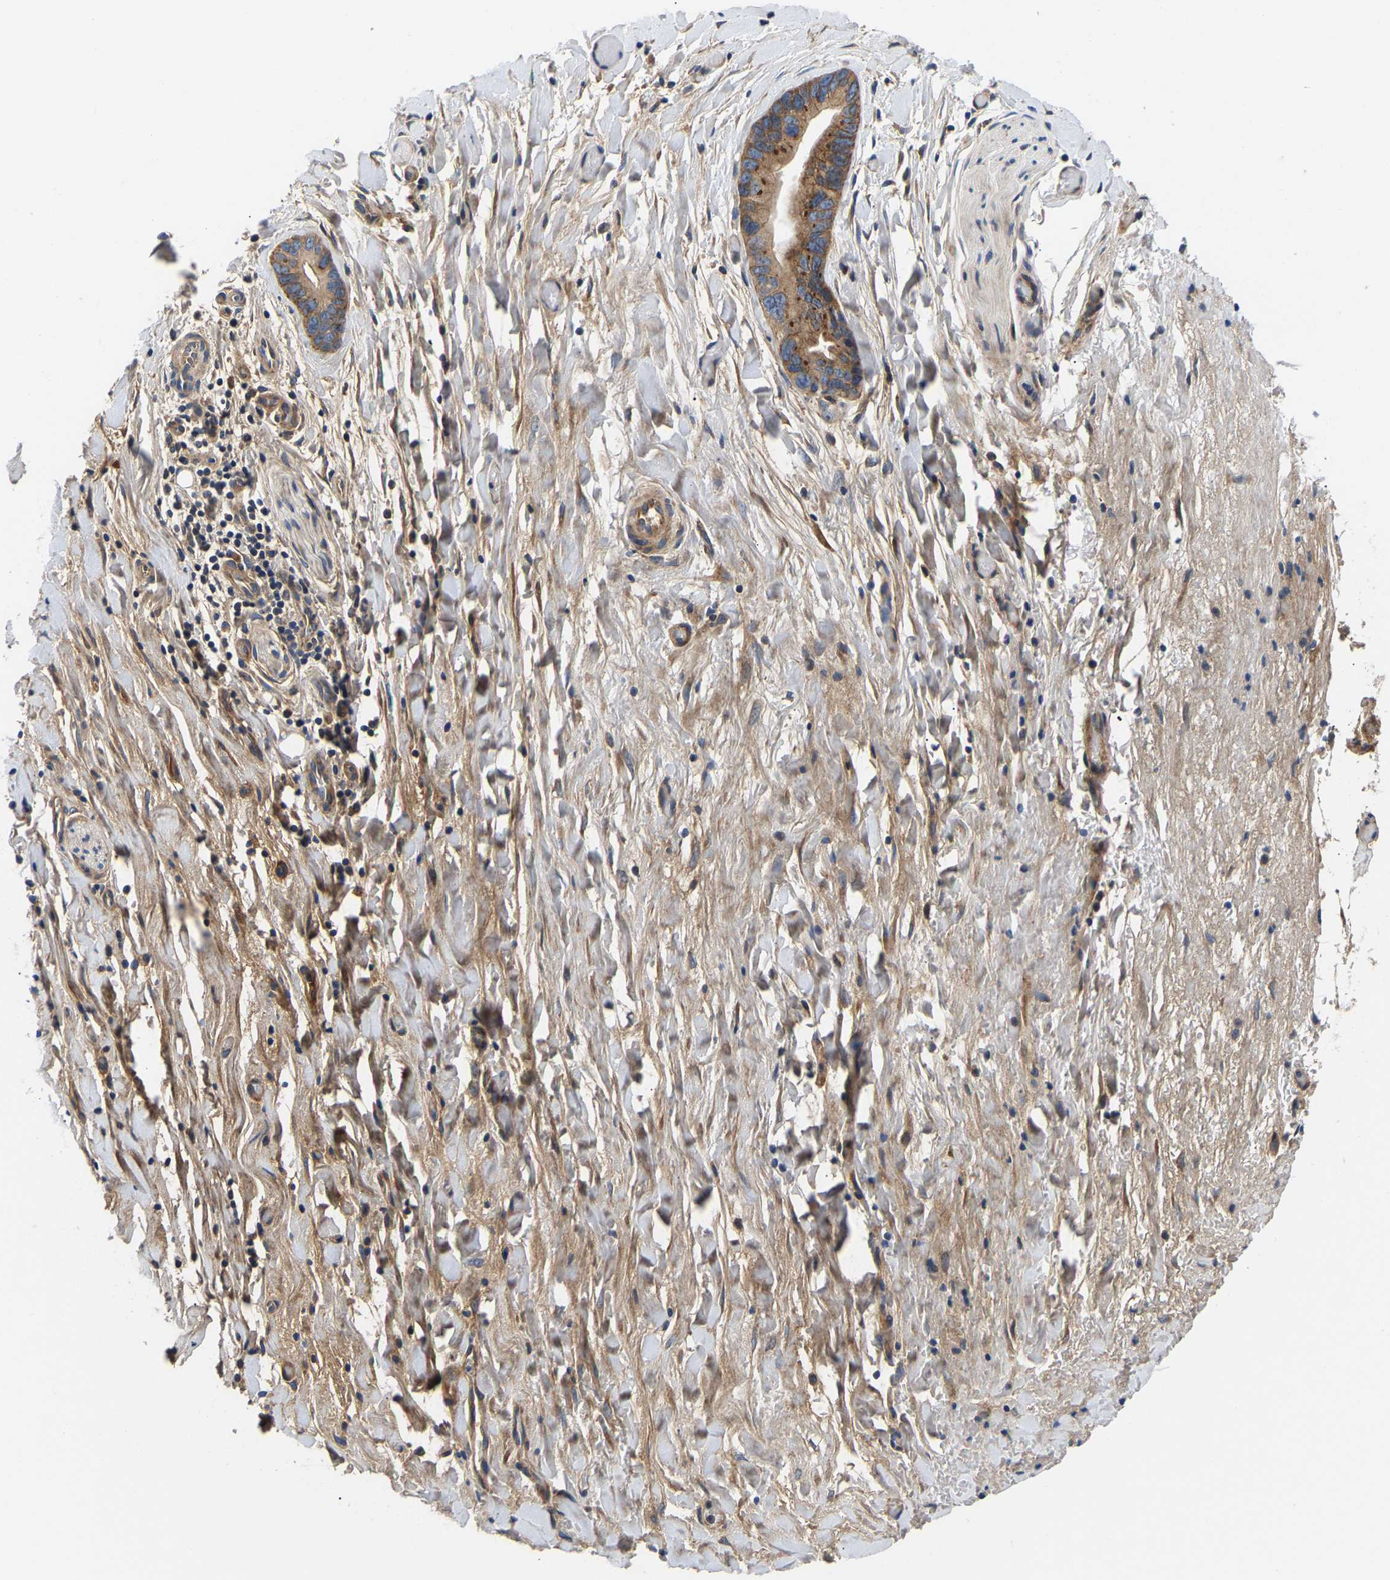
{"staining": {"intensity": "moderate", "quantity": ">75%", "location": "cytoplasmic/membranous"}, "tissue": "liver cancer", "cell_type": "Tumor cells", "image_type": "cancer", "snomed": [{"axis": "morphology", "description": "Cholangiocarcinoma"}, {"axis": "topography", "description": "Liver"}], "caption": "Protein expression analysis of human liver cancer (cholangiocarcinoma) reveals moderate cytoplasmic/membranous staining in approximately >75% of tumor cells.", "gene": "AIMP2", "patient": {"sex": "female", "age": 55}}